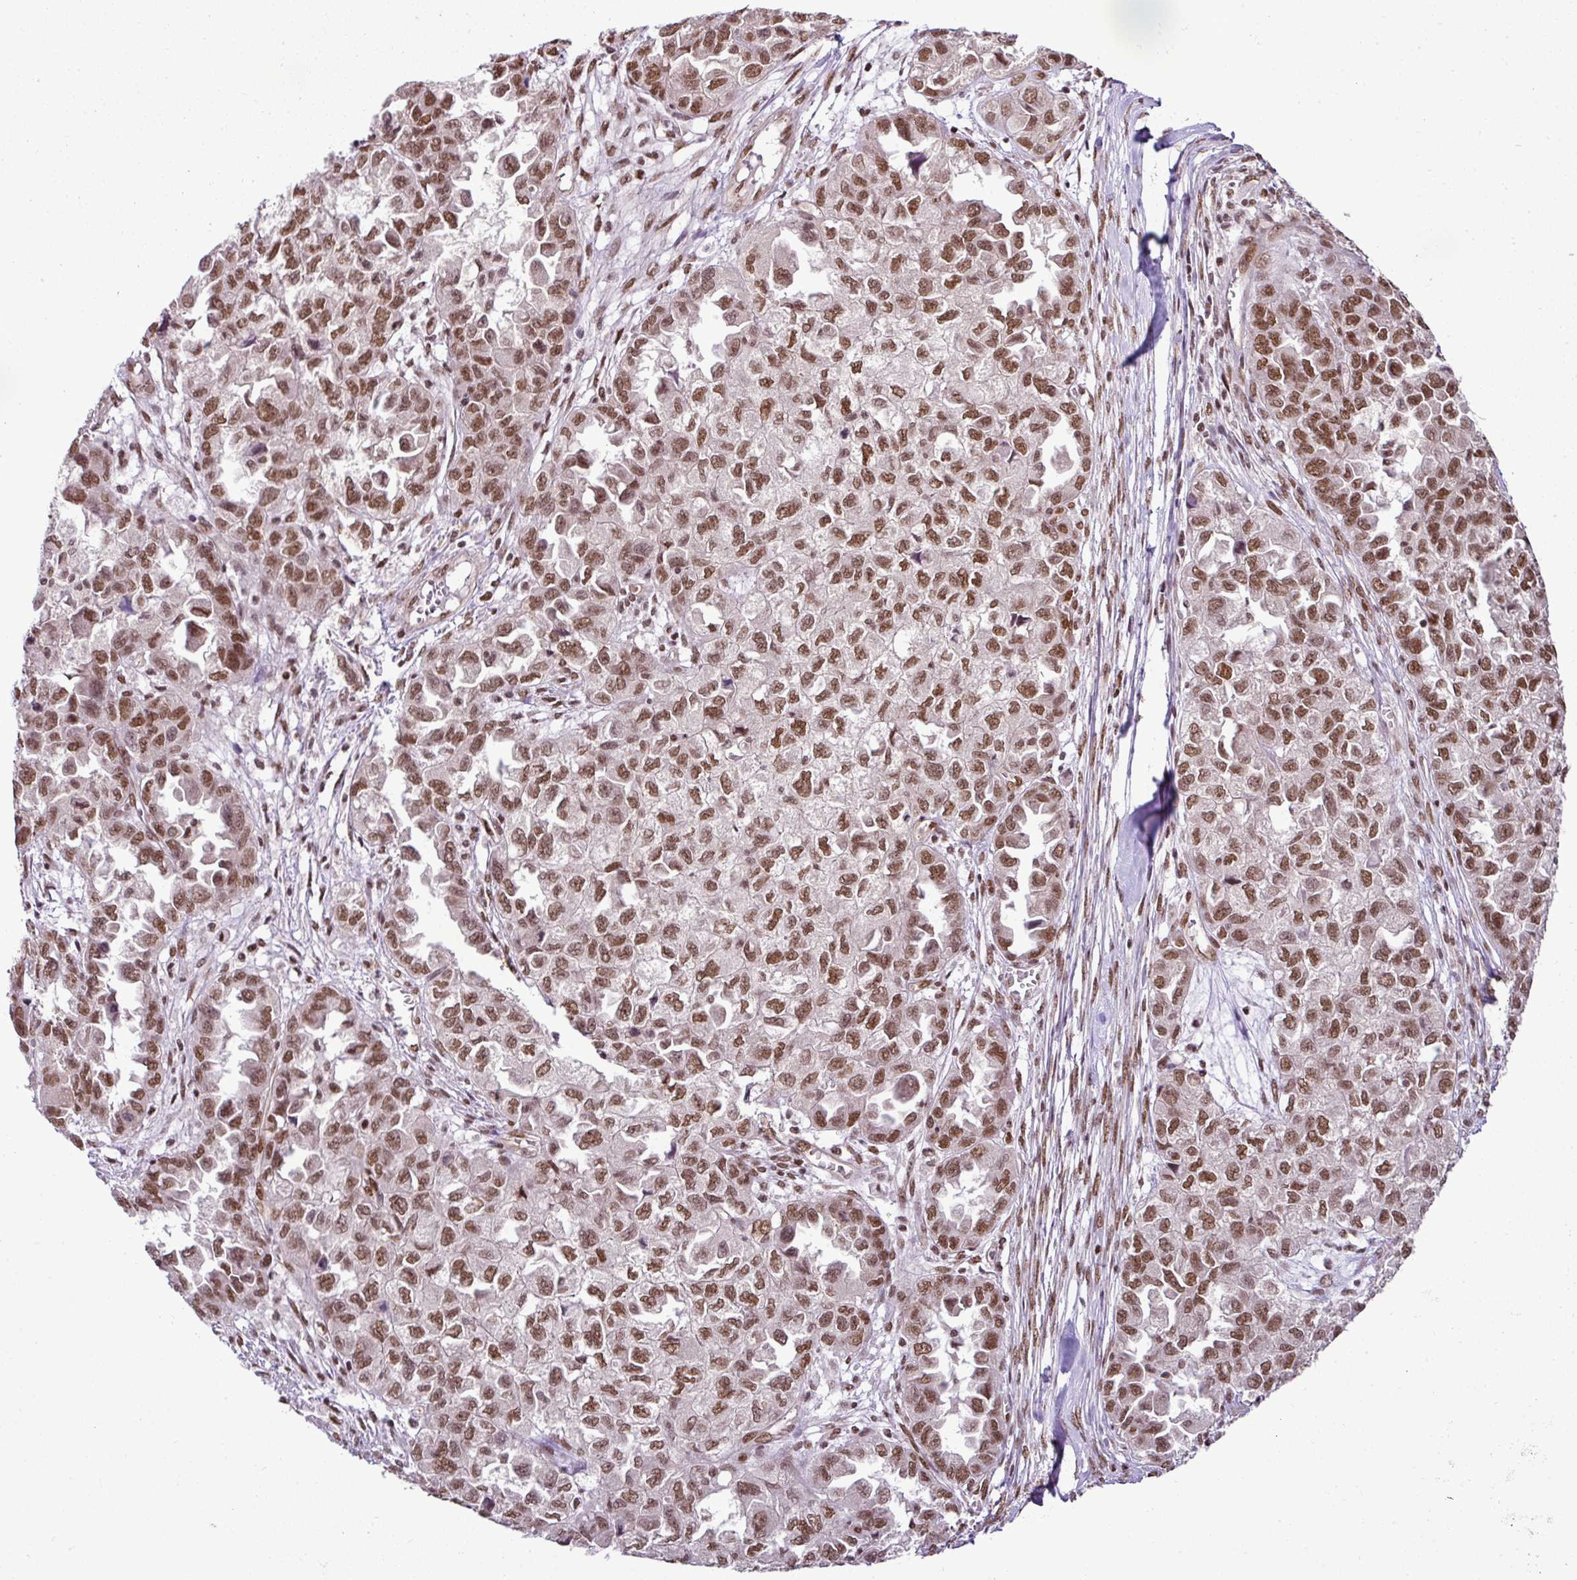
{"staining": {"intensity": "moderate", "quantity": ">75%", "location": "nuclear"}, "tissue": "ovarian cancer", "cell_type": "Tumor cells", "image_type": "cancer", "snomed": [{"axis": "morphology", "description": "Cystadenocarcinoma, serous, NOS"}, {"axis": "topography", "description": "Ovary"}], "caption": "A photomicrograph of human ovarian cancer stained for a protein shows moderate nuclear brown staining in tumor cells. (brown staining indicates protein expression, while blue staining denotes nuclei).", "gene": "PGAP4", "patient": {"sex": "female", "age": 84}}